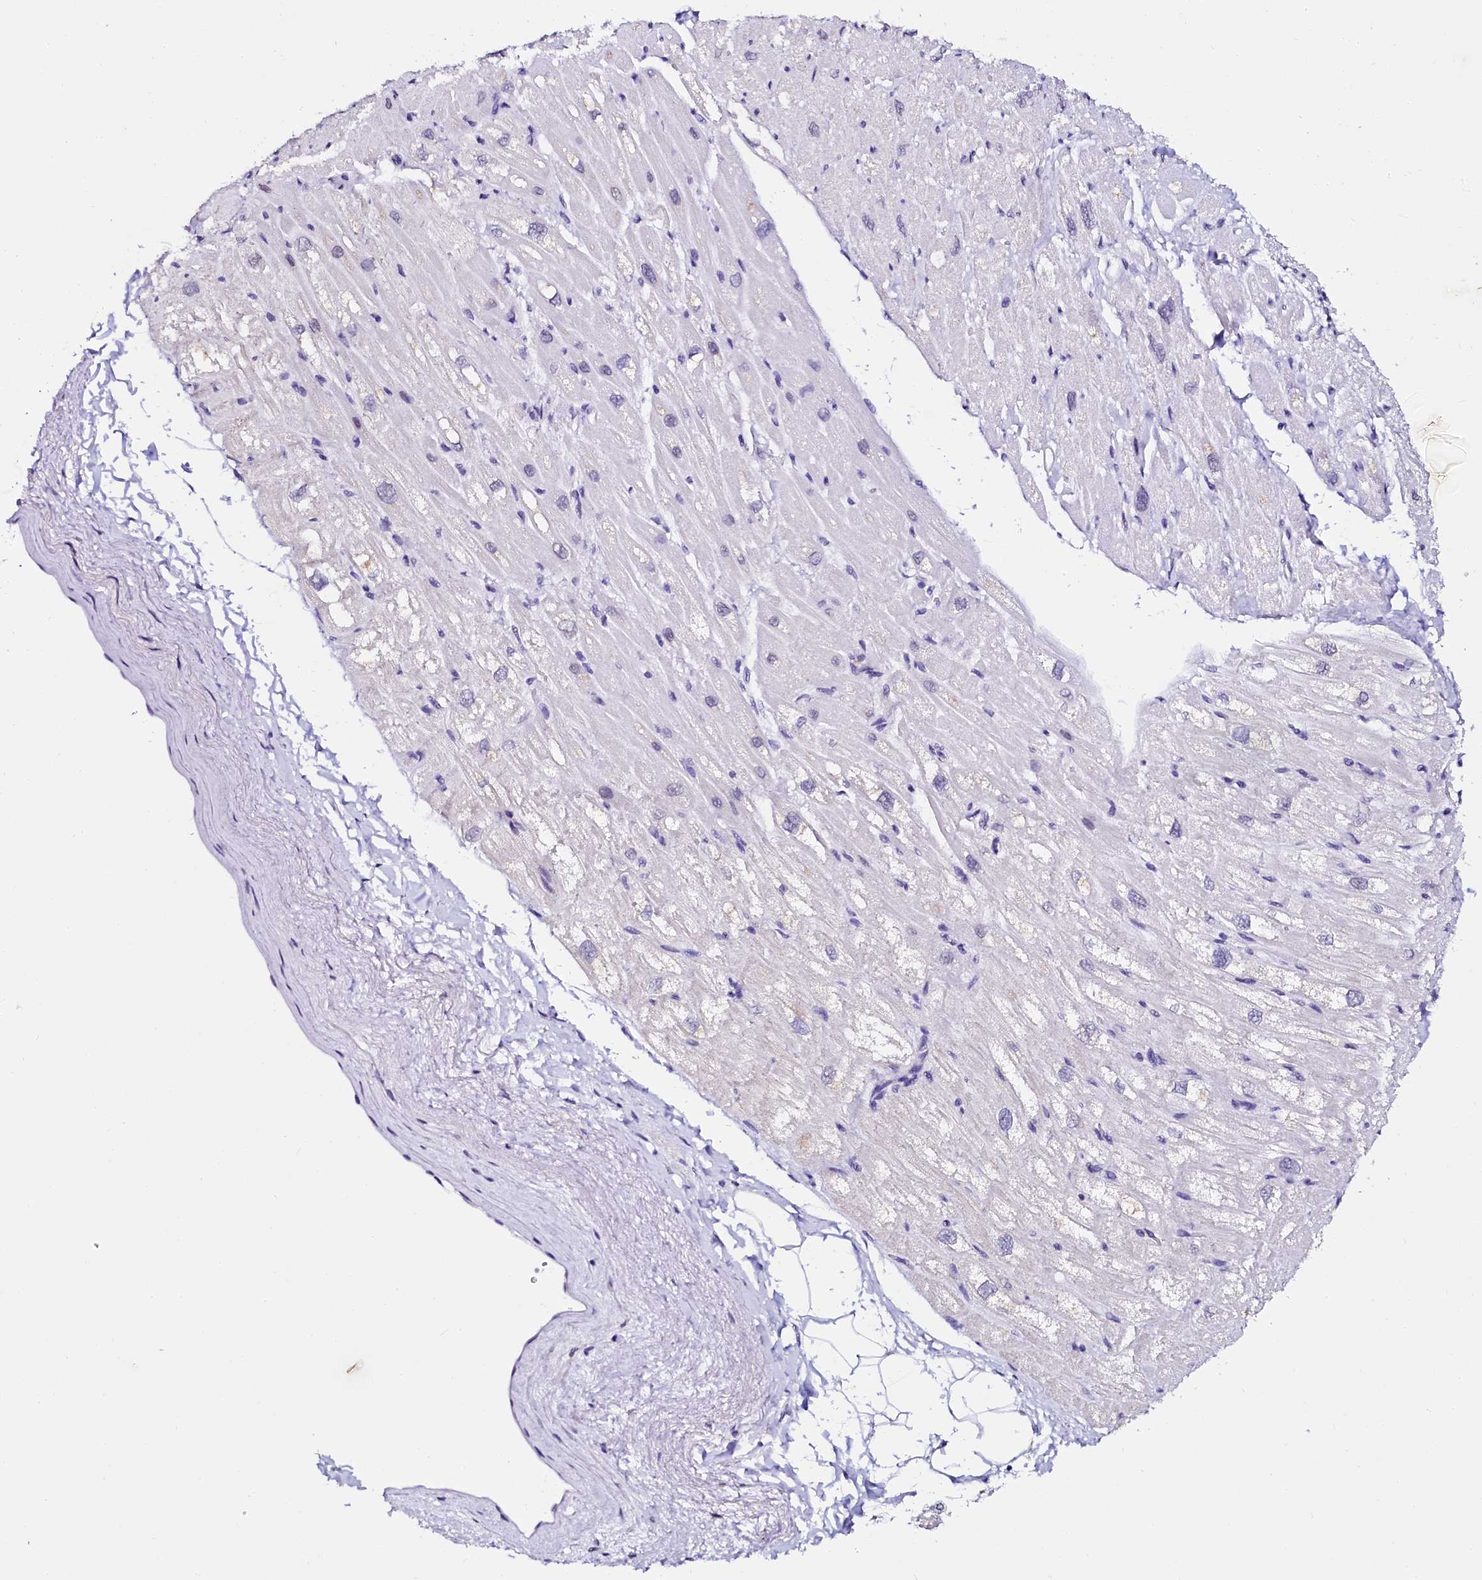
{"staining": {"intensity": "negative", "quantity": "none", "location": "none"}, "tissue": "heart muscle", "cell_type": "Cardiomyocytes", "image_type": "normal", "snomed": [{"axis": "morphology", "description": "Normal tissue, NOS"}, {"axis": "topography", "description": "Heart"}], "caption": "Cardiomyocytes show no significant protein expression in unremarkable heart muscle. The staining was performed using DAB to visualize the protein expression in brown, while the nuclei were stained in blue with hematoxylin (Magnification: 20x).", "gene": "SORD", "patient": {"sex": "male", "age": 50}}